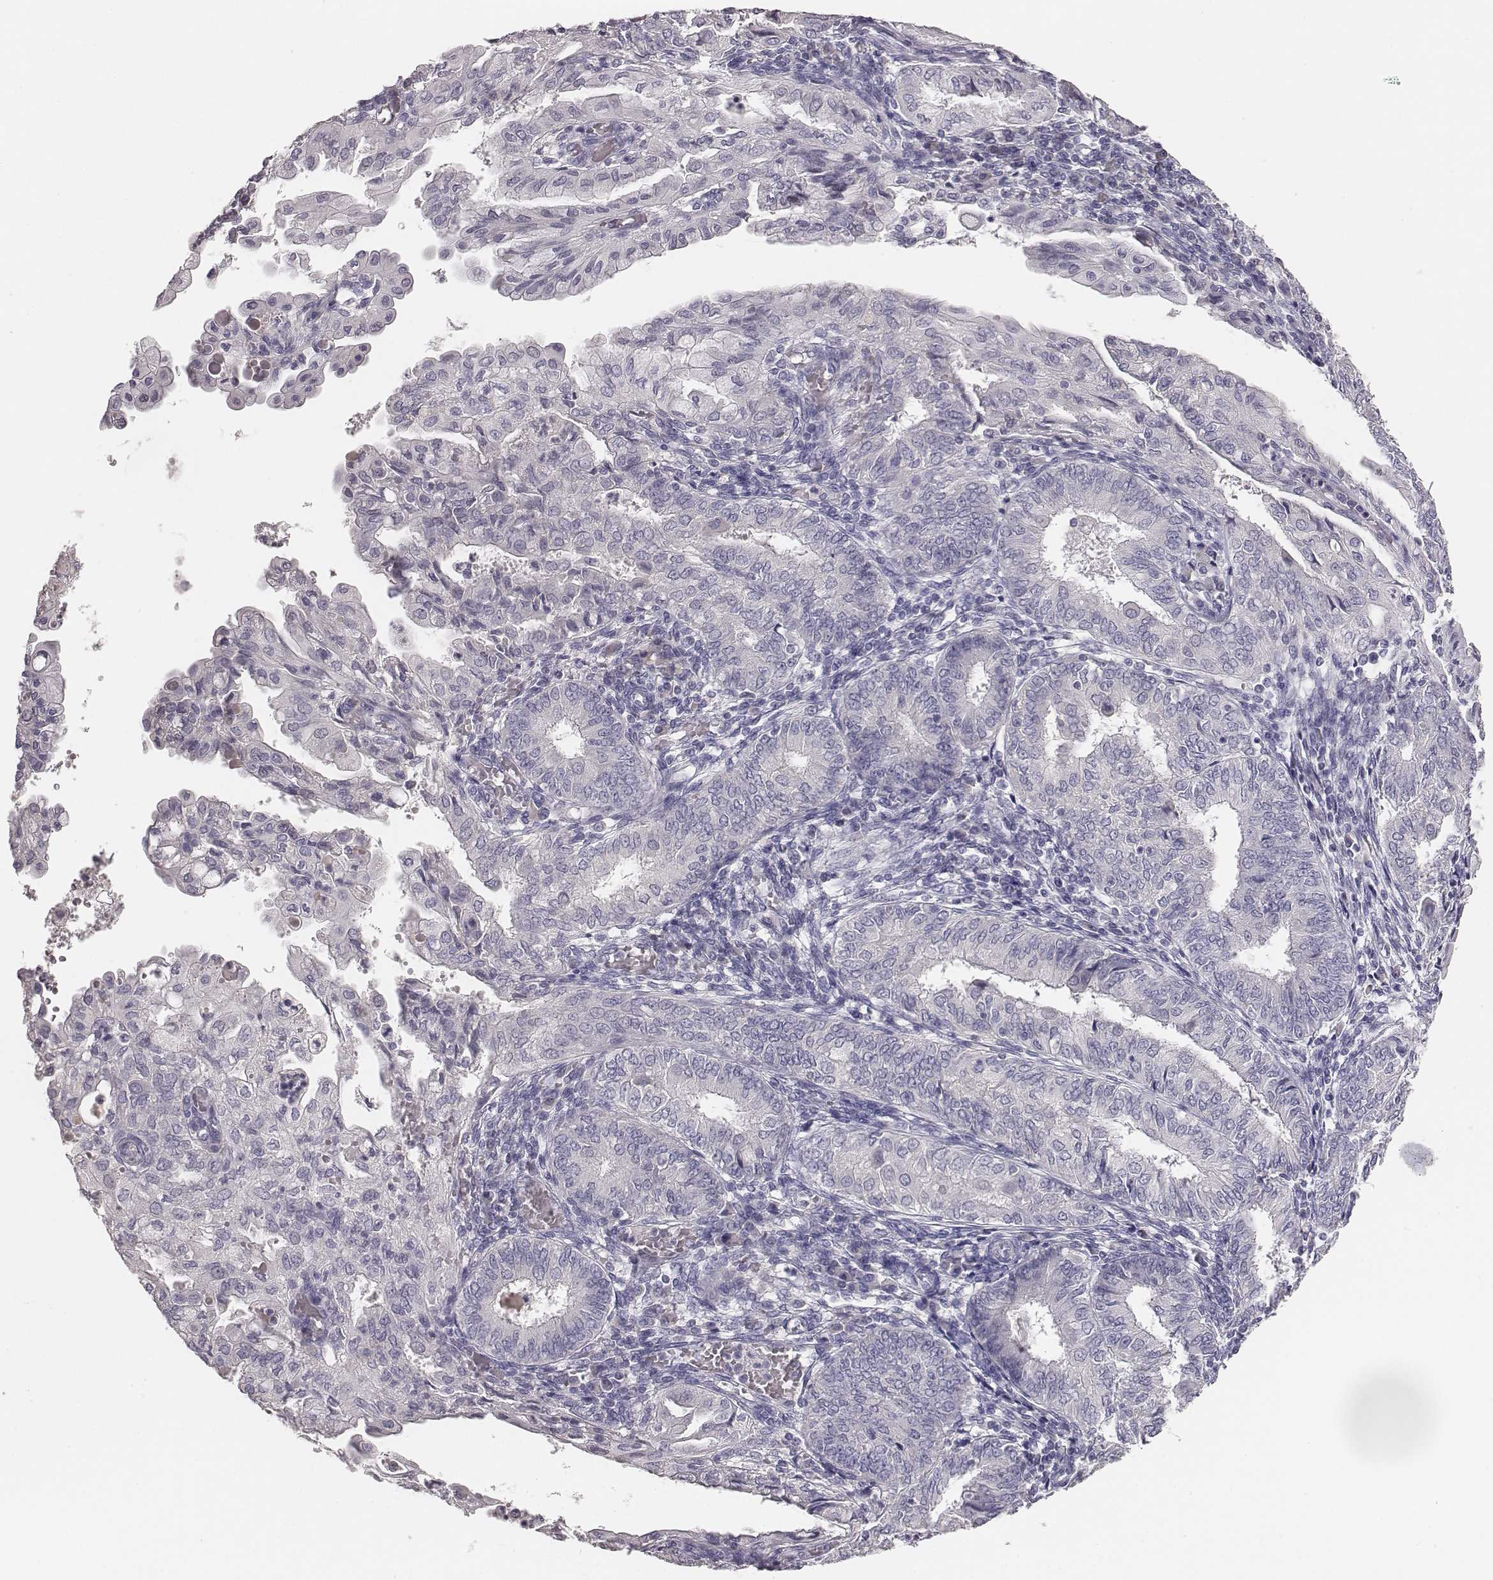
{"staining": {"intensity": "negative", "quantity": "none", "location": "none"}, "tissue": "endometrial cancer", "cell_type": "Tumor cells", "image_type": "cancer", "snomed": [{"axis": "morphology", "description": "Adenocarcinoma, NOS"}, {"axis": "topography", "description": "Endometrium"}], "caption": "Immunohistochemical staining of endometrial adenocarcinoma reveals no significant staining in tumor cells. (IHC, brightfield microscopy, high magnification).", "gene": "MYH6", "patient": {"sex": "female", "age": 68}}